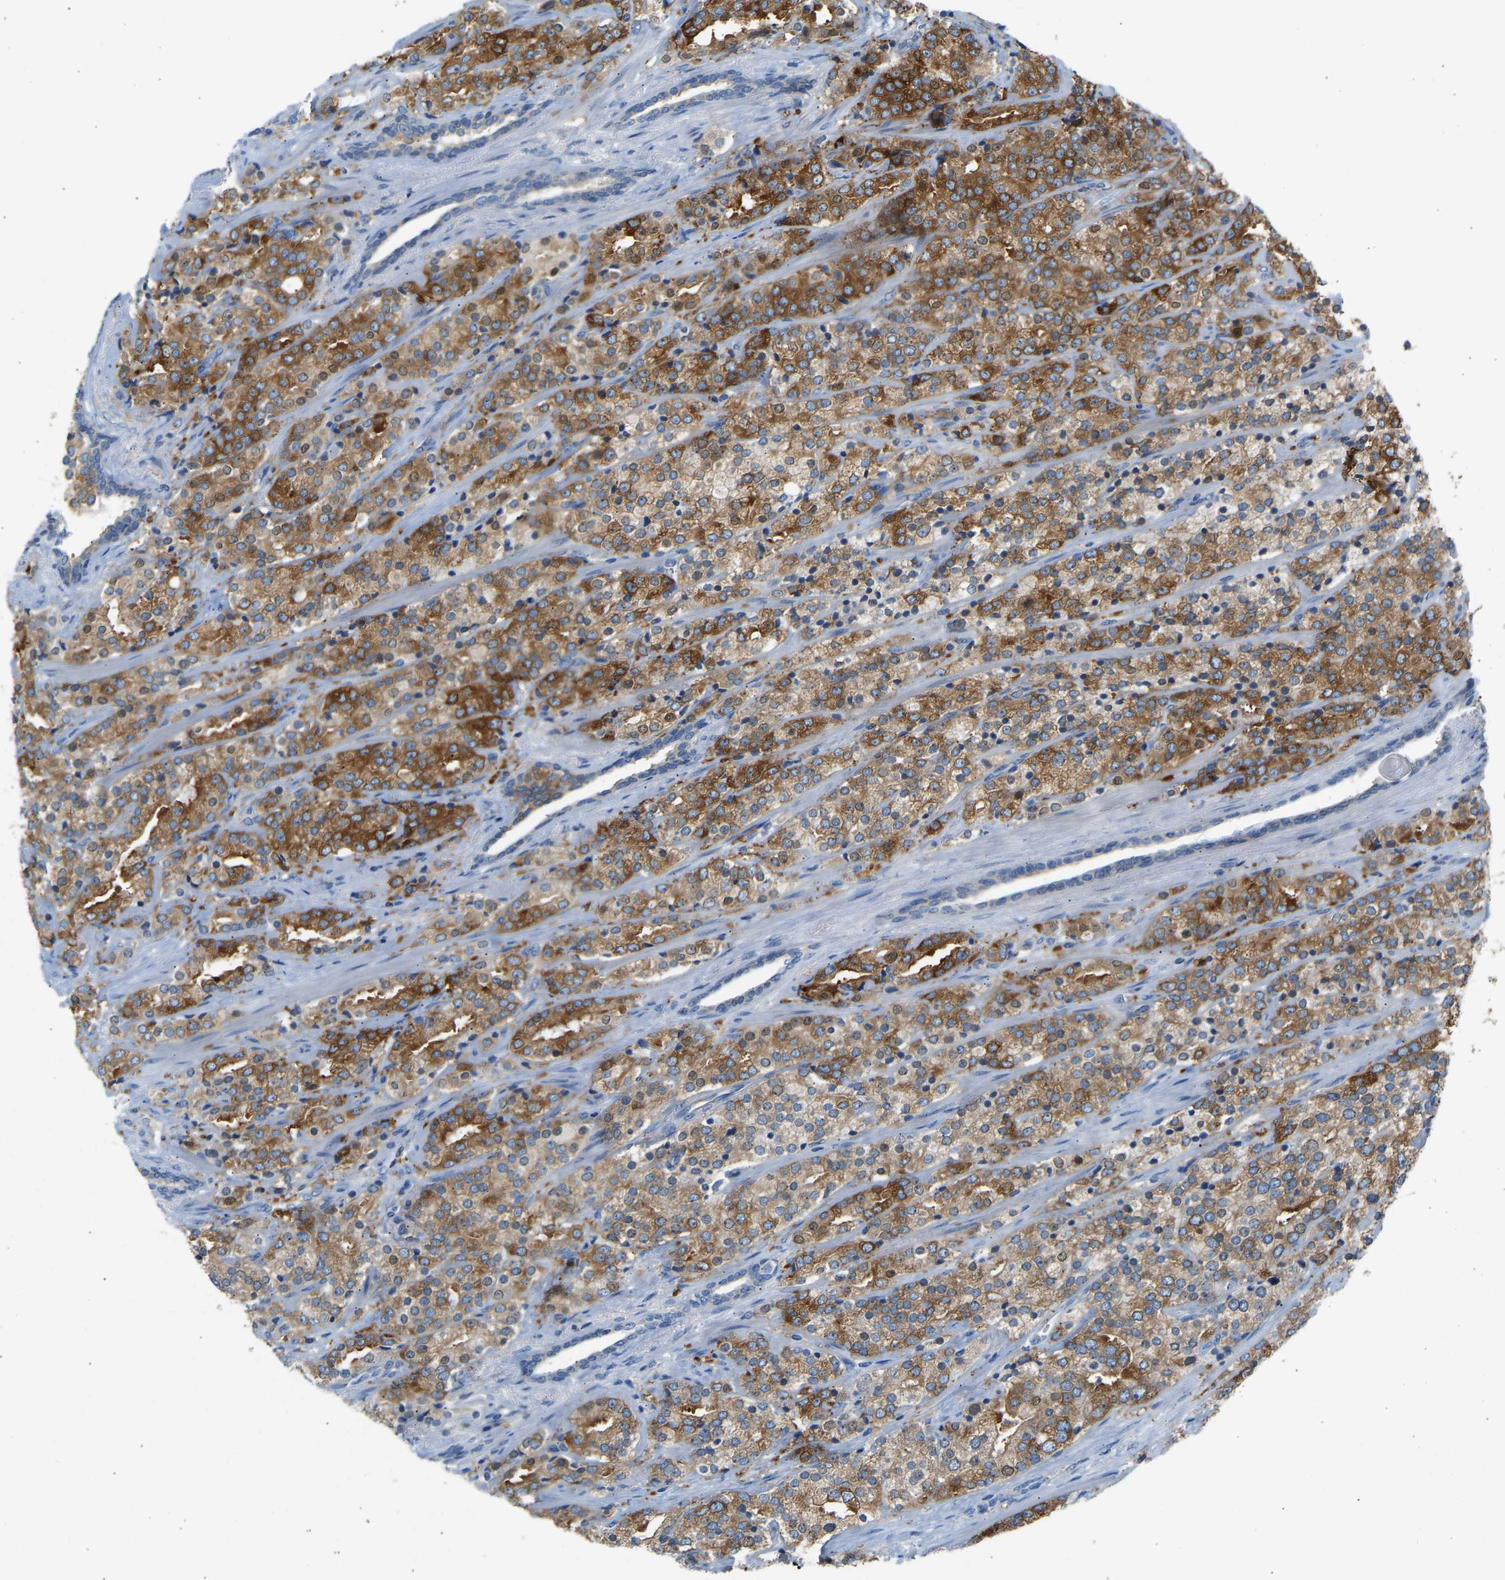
{"staining": {"intensity": "moderate", "quantity": ">75%", "location": "cytoplasmic/membranous"}, "tissue": "prostate cancer", "cell_type": "Tumor cells", "image_type": "cancer", "snomed": [{"axis": "morphology", "description": "Adenocarcinoma, High grade"}, {"axis": "topography", "description": "Prostate"}], "caption": "Immunohistochemistry (IHC) histopathology image of human prostate adenocarcinoma (high-grade) stained for a protein (brown), which displays medium levels of moderate cytoplasmic/membranous positivity in about >75% of tumor cells.", "gene": "TRIM50", "patient": {"sex": "male", "age": 71}}